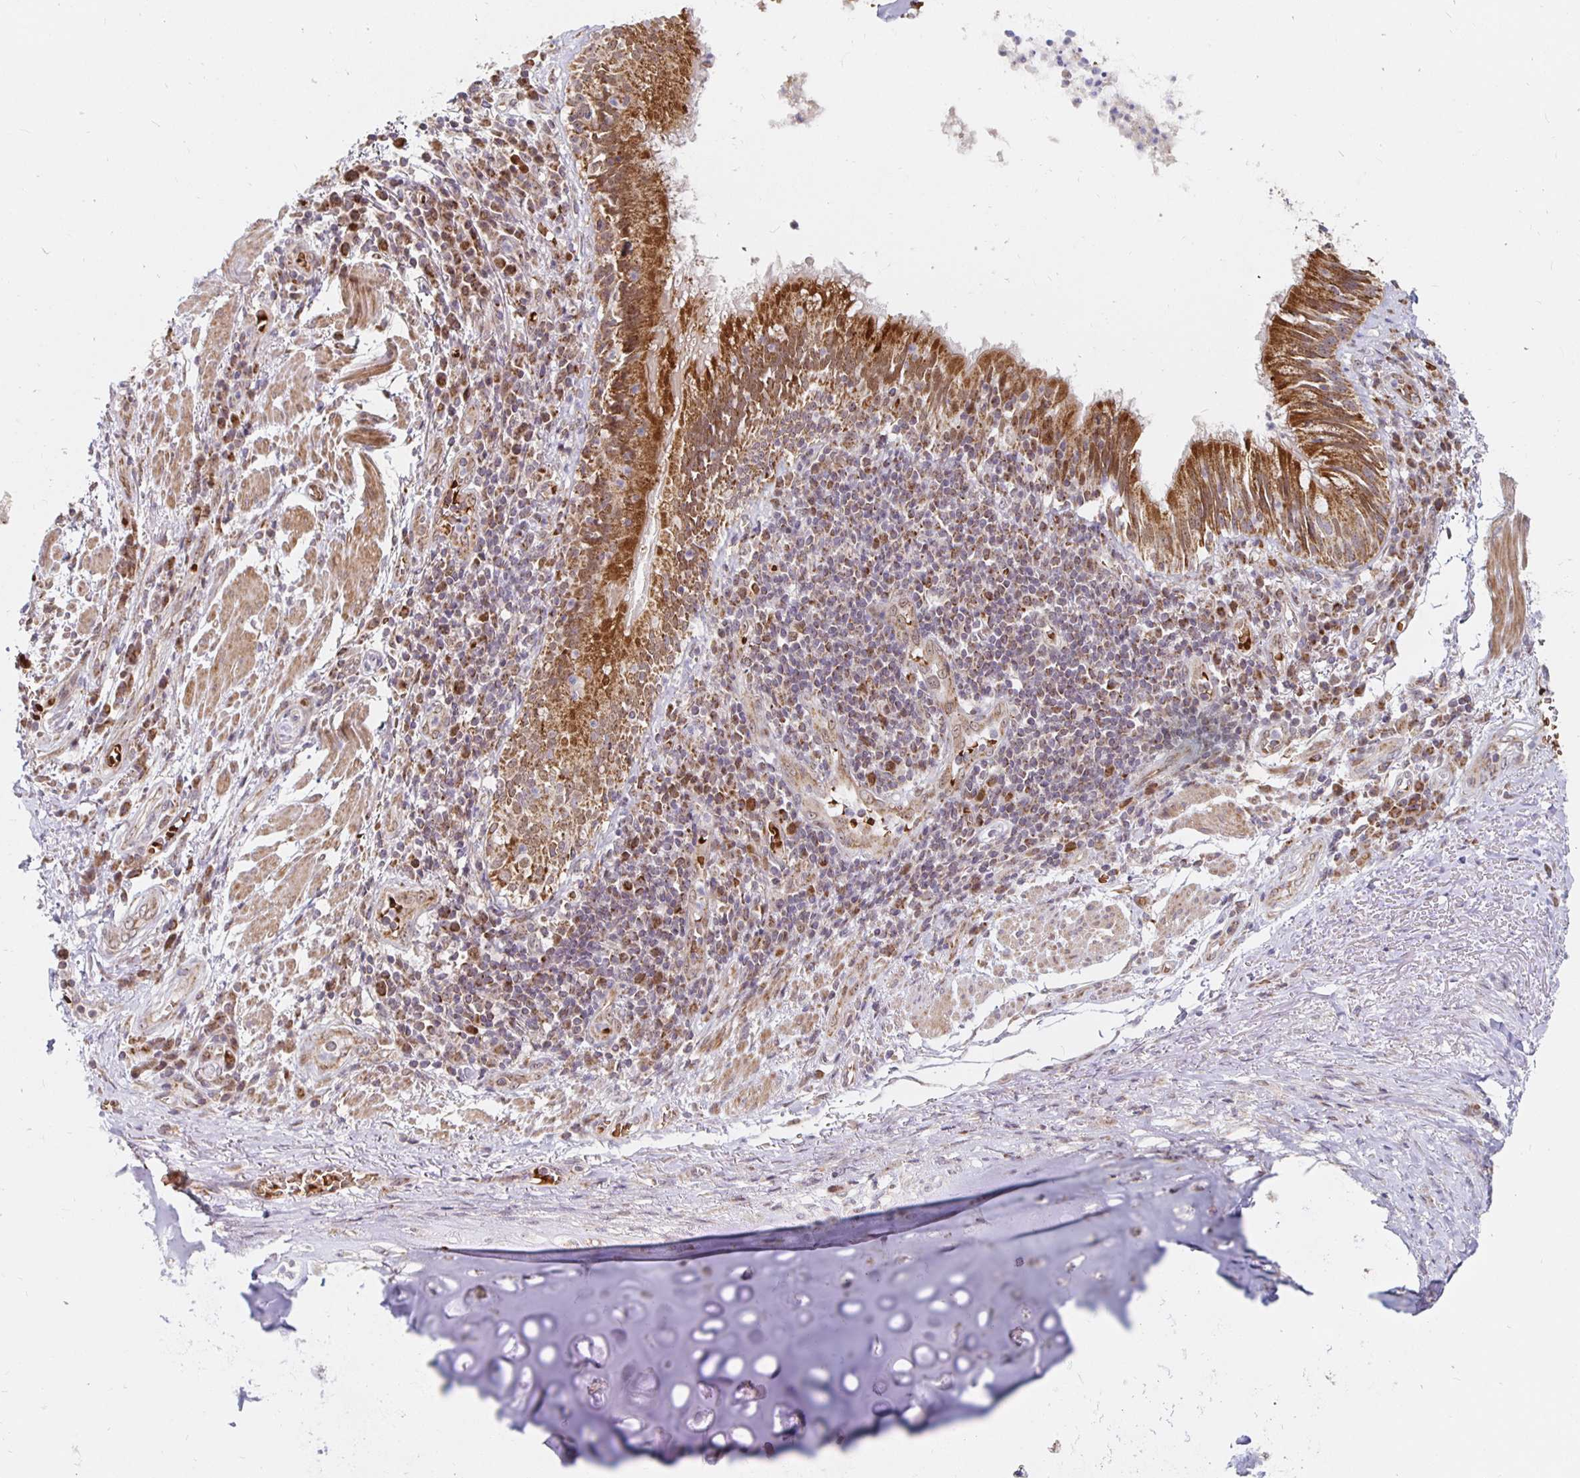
{"staining": {"intensity": "moderate", "quantity": "<25%", "location": "cytoplasmic/membranous"}, "tissue": "adipose tissue", "cell_type": "Adipocytes", "image_type": "normal", "snomed": [{"axis": "morphology", "description": "Normal tissue, NOS"}, {"axis": "topography", "description": "Lymph node"}, {"axis": "topography", "description": "Bronchus"}], "caption": "Adipose tissue stained with IHC exhibits moderate cytoplasmic/membranous expression in approximately <25% of adipocytes.", "gene": "MRPL28", "patient": {"sex": "male", "age": 56}}